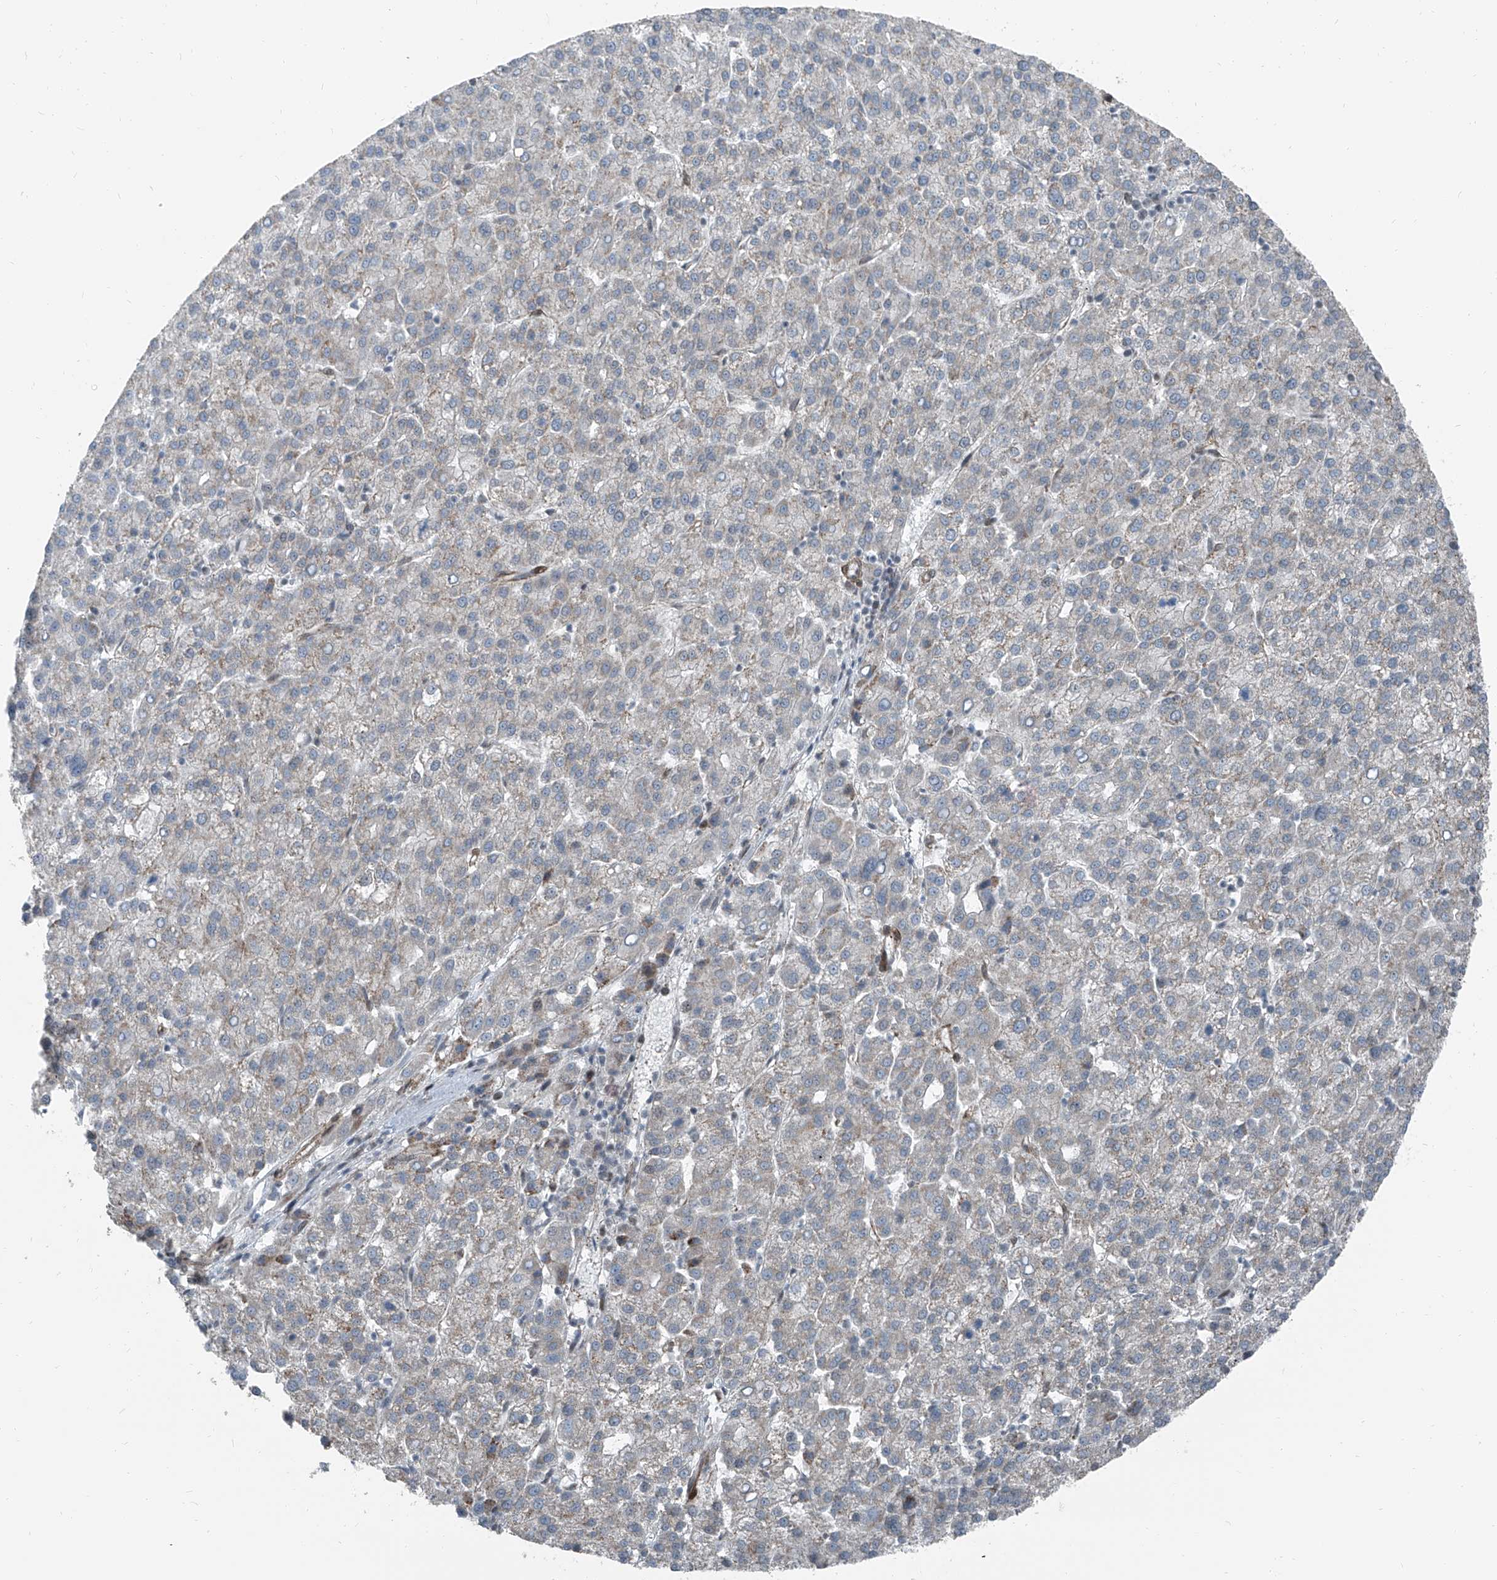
{"staining": {"intensity": "weak", "quantity": "<25%", "location": "cytoplasmic/membranous"}, "tissue": "liver cancer", "cell_type": "Tumor cells", "image_type": "cancer", "snomed": [{"axis": "morphology", "description": "Carcinoma, Hepatocellular, NOS"}, {"axis": "topography", "description": "Liver"}], "caption": "Tumor cells show no significant staining in liver hepatocellular carcinoma. (Brightfield microscopy of DAB immunohistochemistry (IHC) at high magnification).", "gene": "ZNF570", "patient": {"sex": "female", "age": 58}}